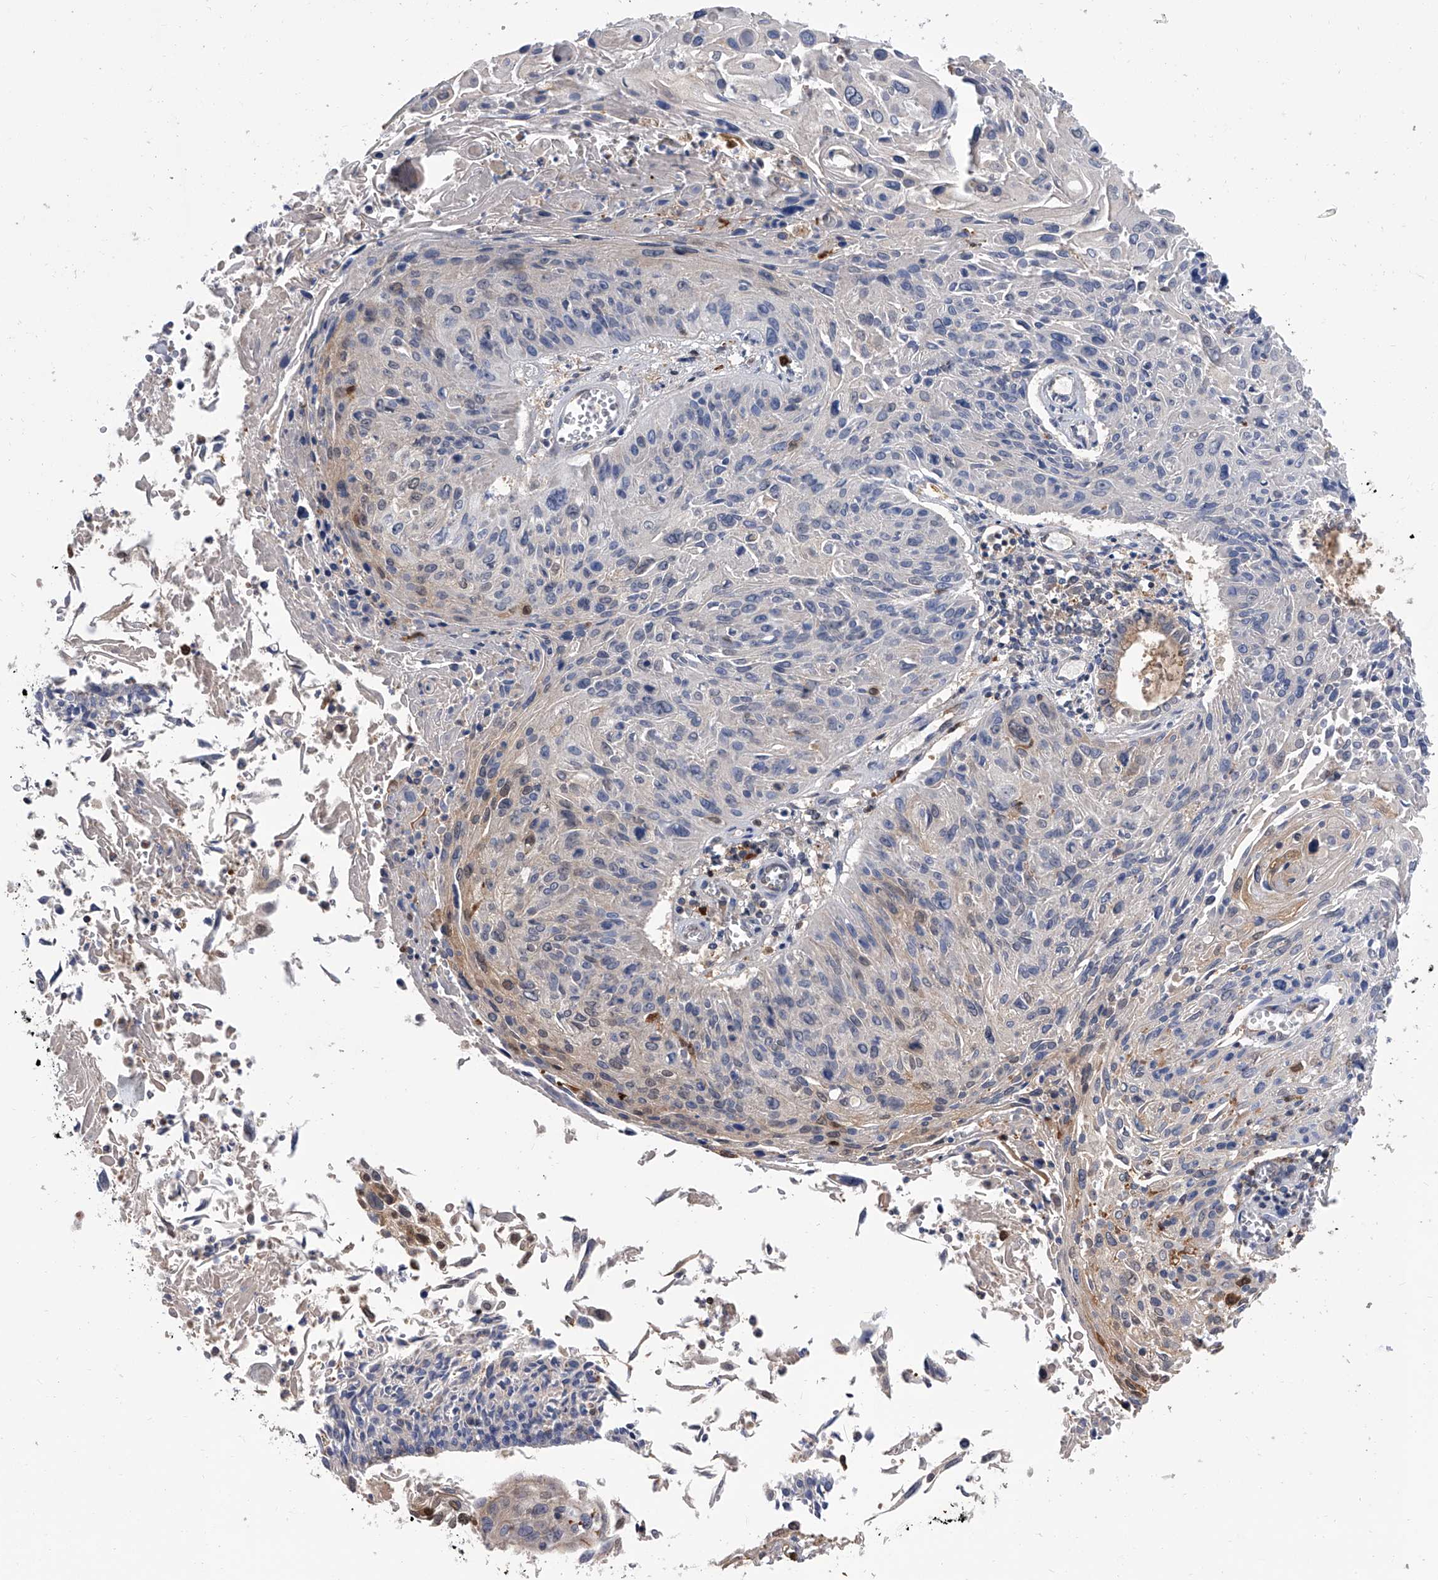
{"staining": {"intensity": "weak", "quantity": "<25%", "location": "cytoplasmic/membranous"}, "tissue": "cervical cancer", "cell_type": "Tumor cells", "image_type": "cancer", "snomed": [{"axis": "morphology", "description": "Squamous cell carcinoma, NOS"}, {"axis": "topography", "description": "Cervix"}], "caption": "The image demonstrates no significant staining in tumor cells of squamous cell carcinoma (cervical).", "gene": "SERPINB9", "patient": {"sex": "female", "age": 51}}